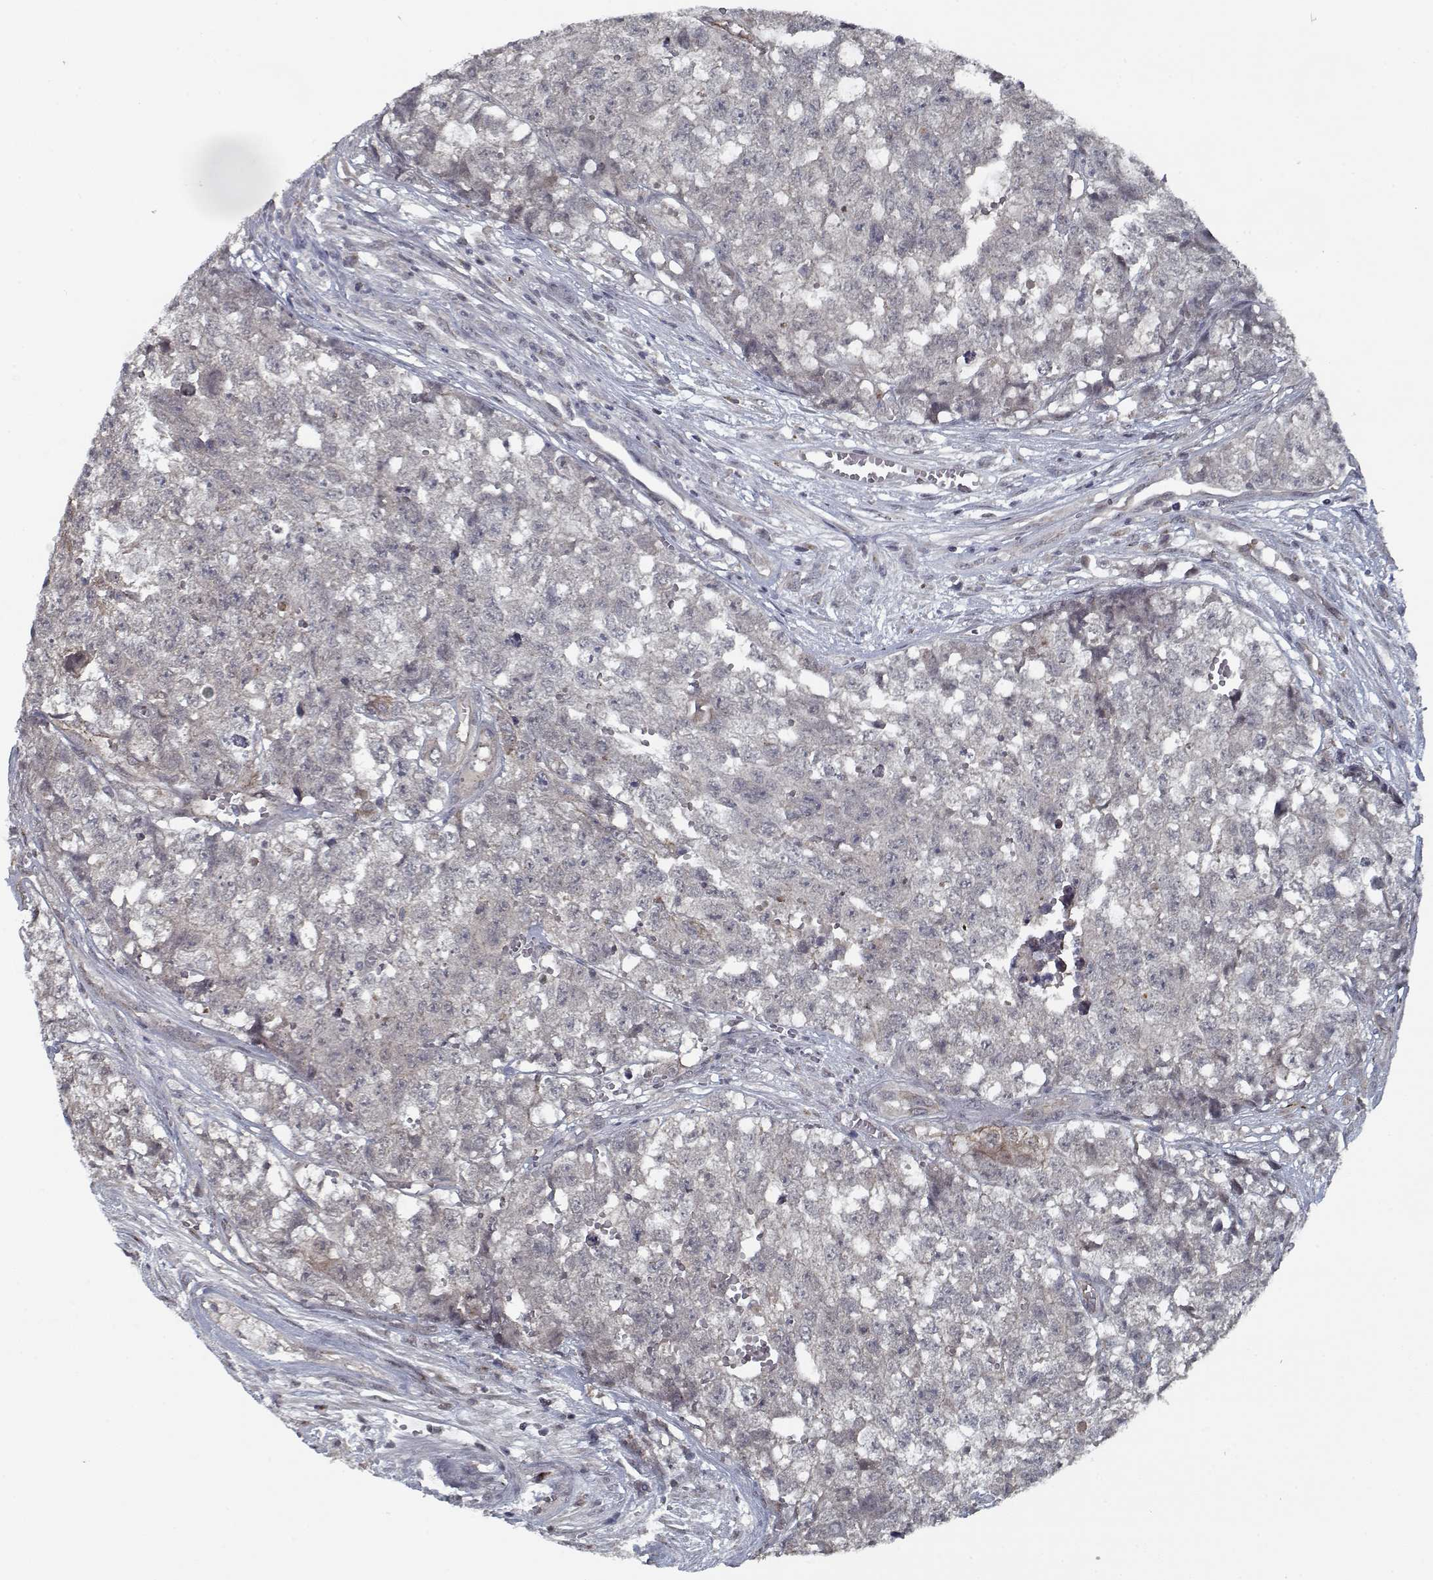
{"staining": {"intensity": "negative", "quantity": "none", "location": "none"}, "tissue": "testis cancer", "cell_type": "Tumor cells", "image_type": "cancer", "snomed": [{"axis": "morphology", "description": "Seminoma, NOS"}, {"axis": "morphology", "description": "Carcinoma, Embryonal, NOS"}, {"axis": "topography", "description": "Testis"}], "caption": "Photomicrograph shows no protein staining in tumor cells of testis cancer tissue. The staining is performed using DAB brown chromogen with nuclei counter-stained in using hematoxylin.", "gene": "NLK", "patient": {"sex": "male", "age": 22}}